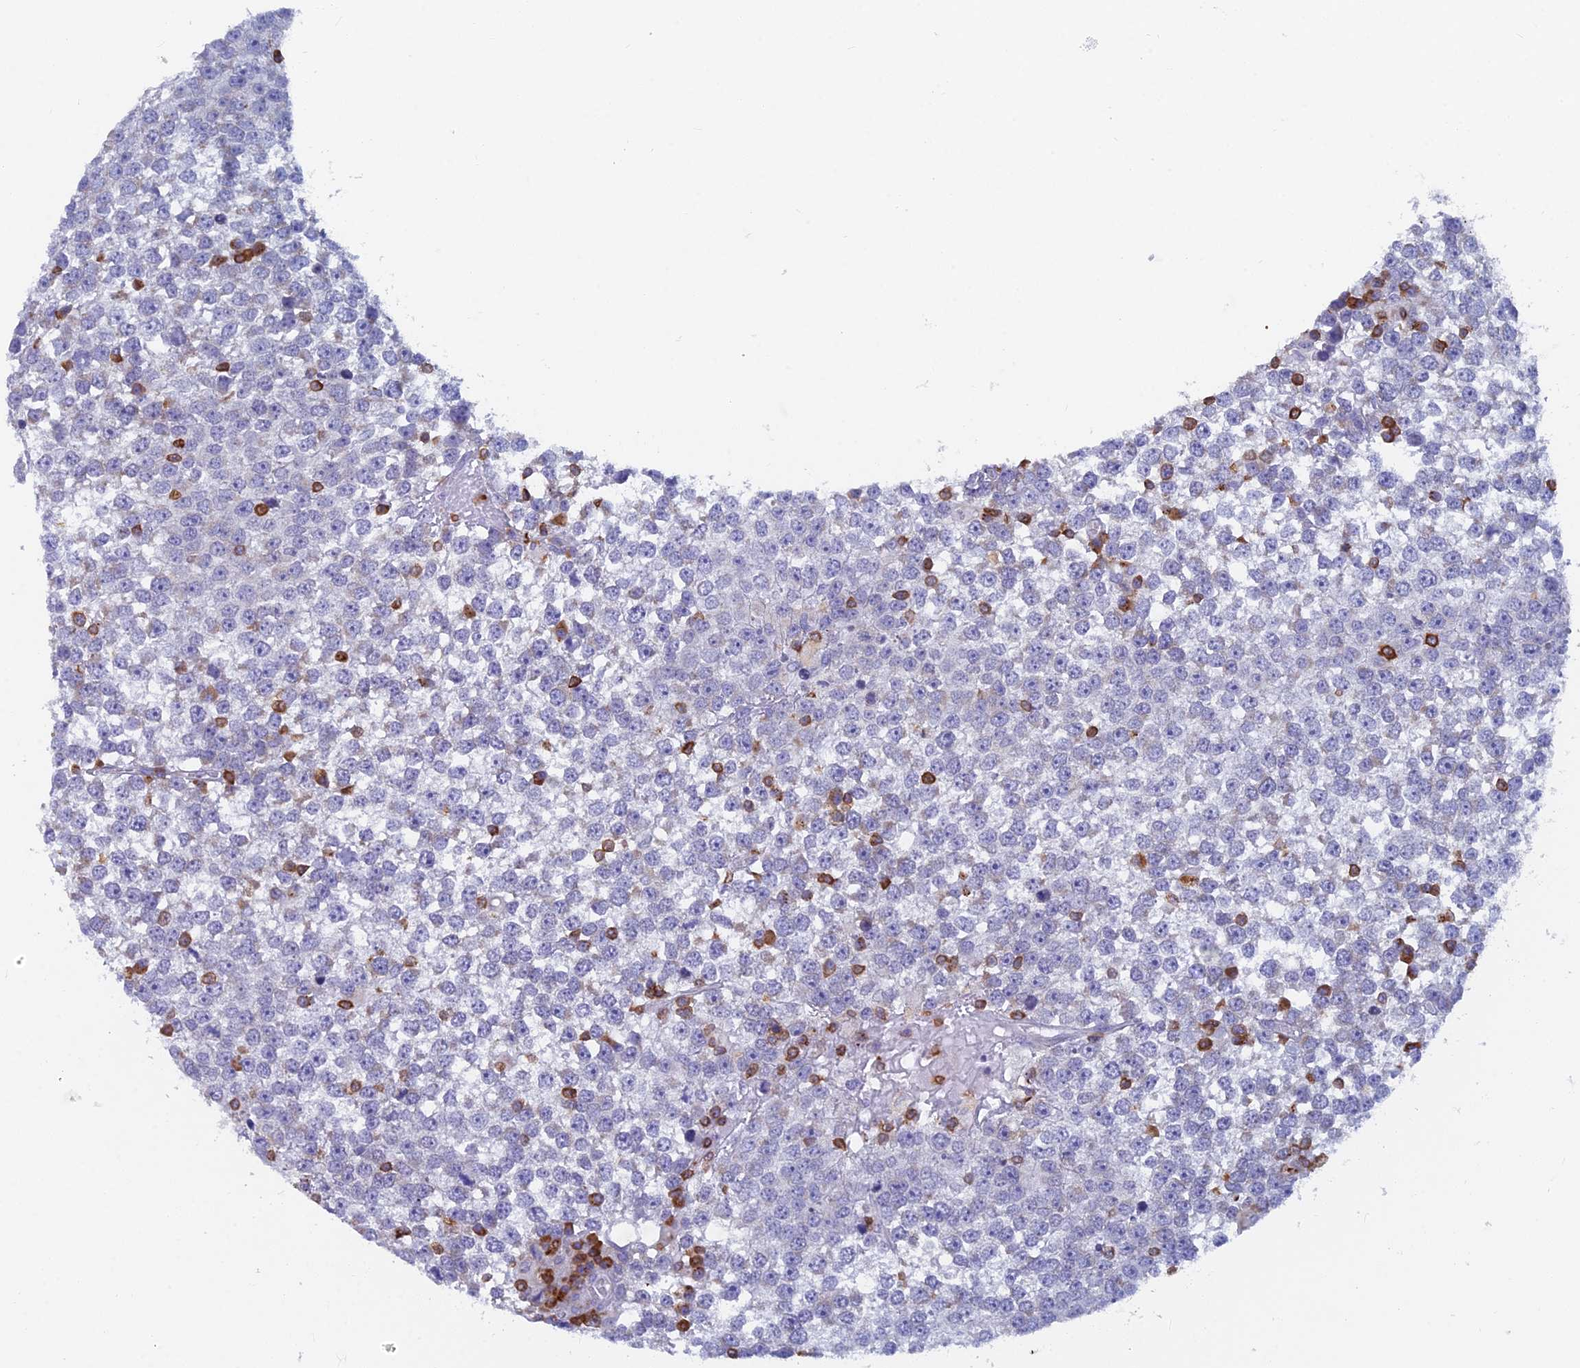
{"staining": {"intensity": "negative", "quantity": "none", "location": "none"}, "tissue": "testis cancer", "cell_type": "Tumor cells", "image_type": "cancer", "snomed": [{"axis": "morphology", "description": "Seminoma, NOS"}, {"axis": "topography", "description": "Testis"}], "caption": "Immunohistochemical staining of seminoma (testis) shows no significant staining in tumor cells. The staining is performed using DAB (3,3'-diaminobenzidine) brown chromogen with nuclei counter-stained in using hematoxylin.", "gene": "ABI3BP", "patient": {"sex": "male", "age": 65}}